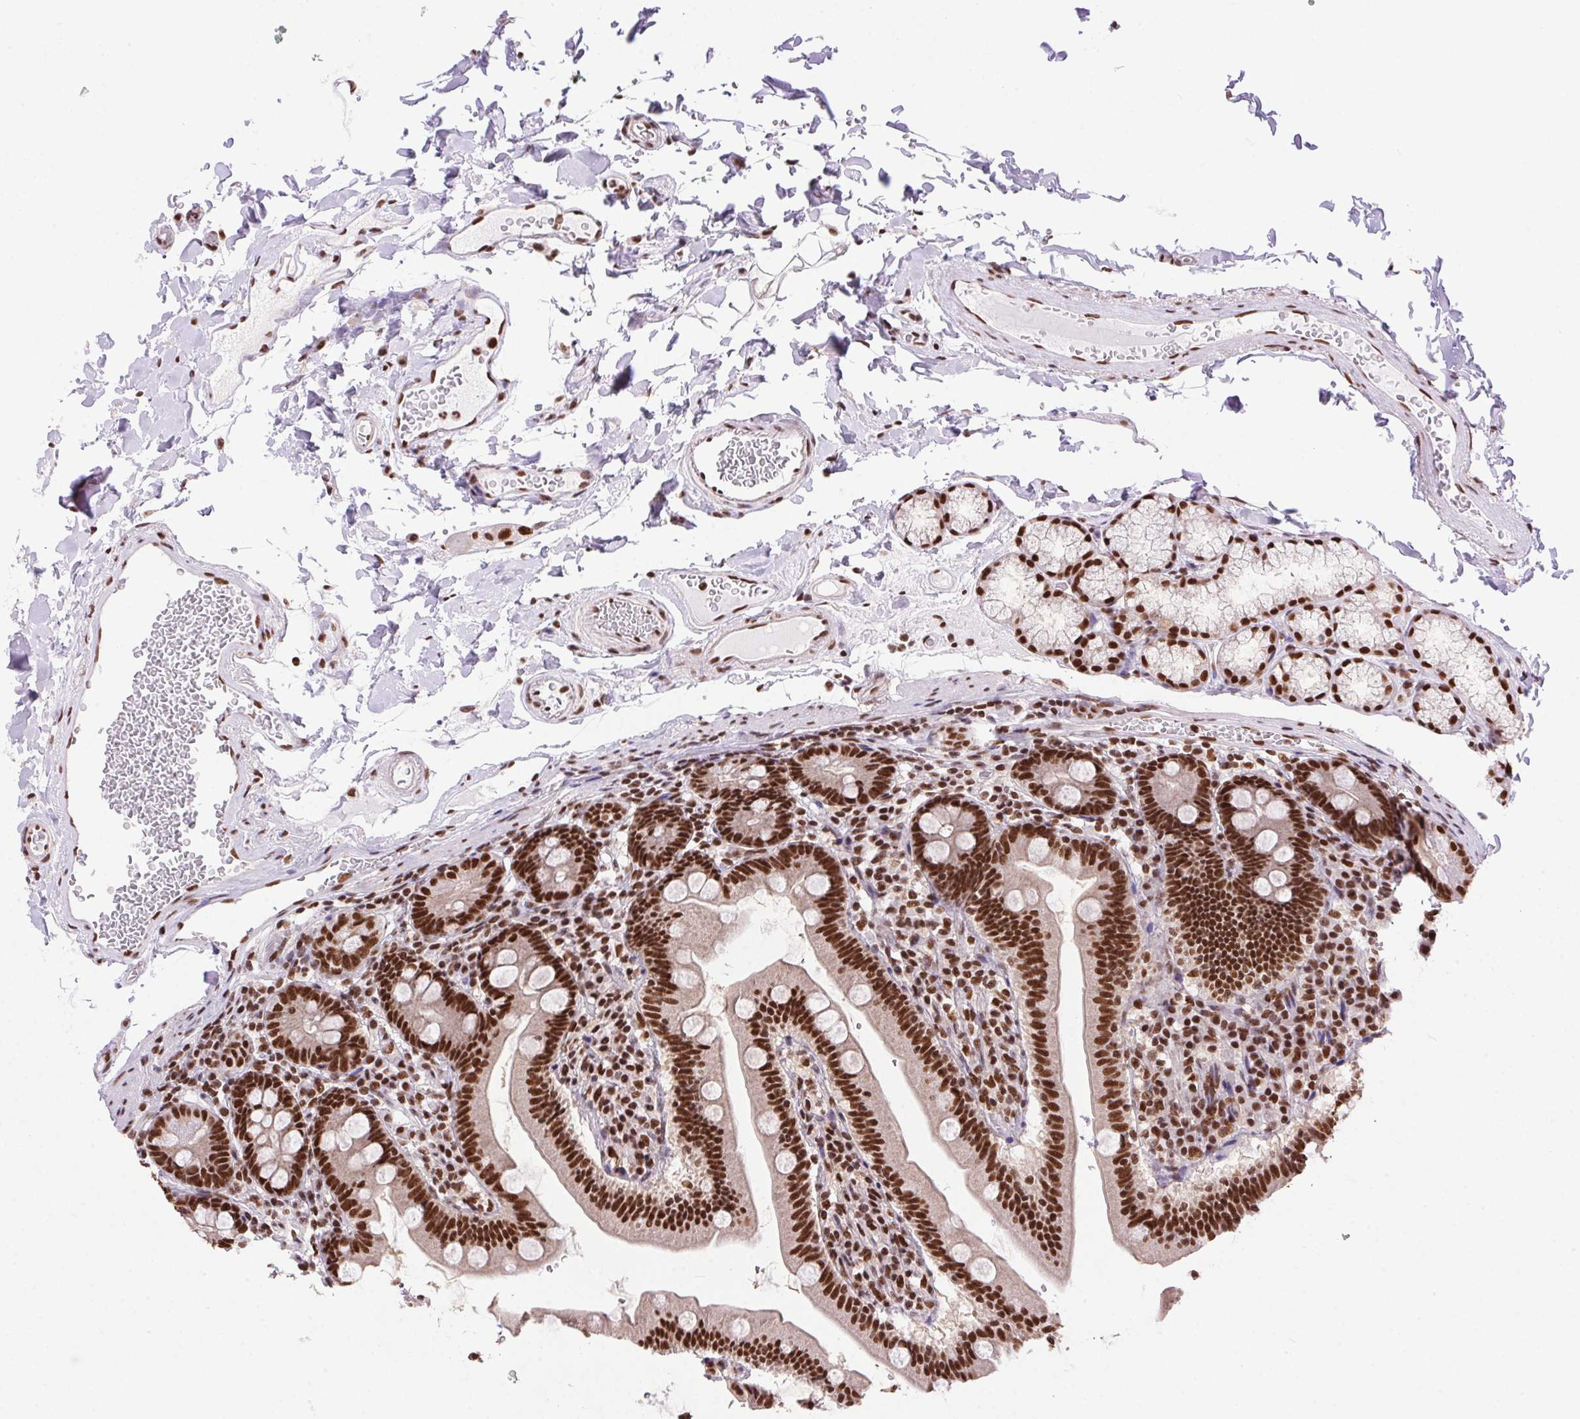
{"staining": {"intensity": "strong", "quantity": ">75%", "location": "nuclear"}, "tissue": "duodenum", "cell_type": "Glandular cells", "image_type": "normal", "snomed": [{"axis": "morphology", "description": "Normal tissue, NOS"}, {"axis": "topography", "description": "Duodenum"}], "caption": "Benign duodenum shows strong nuclear expression in approximately >75% of glandular cells.", "gene": "ZNF207", "patient": {"sex": "female", "age": 67}}